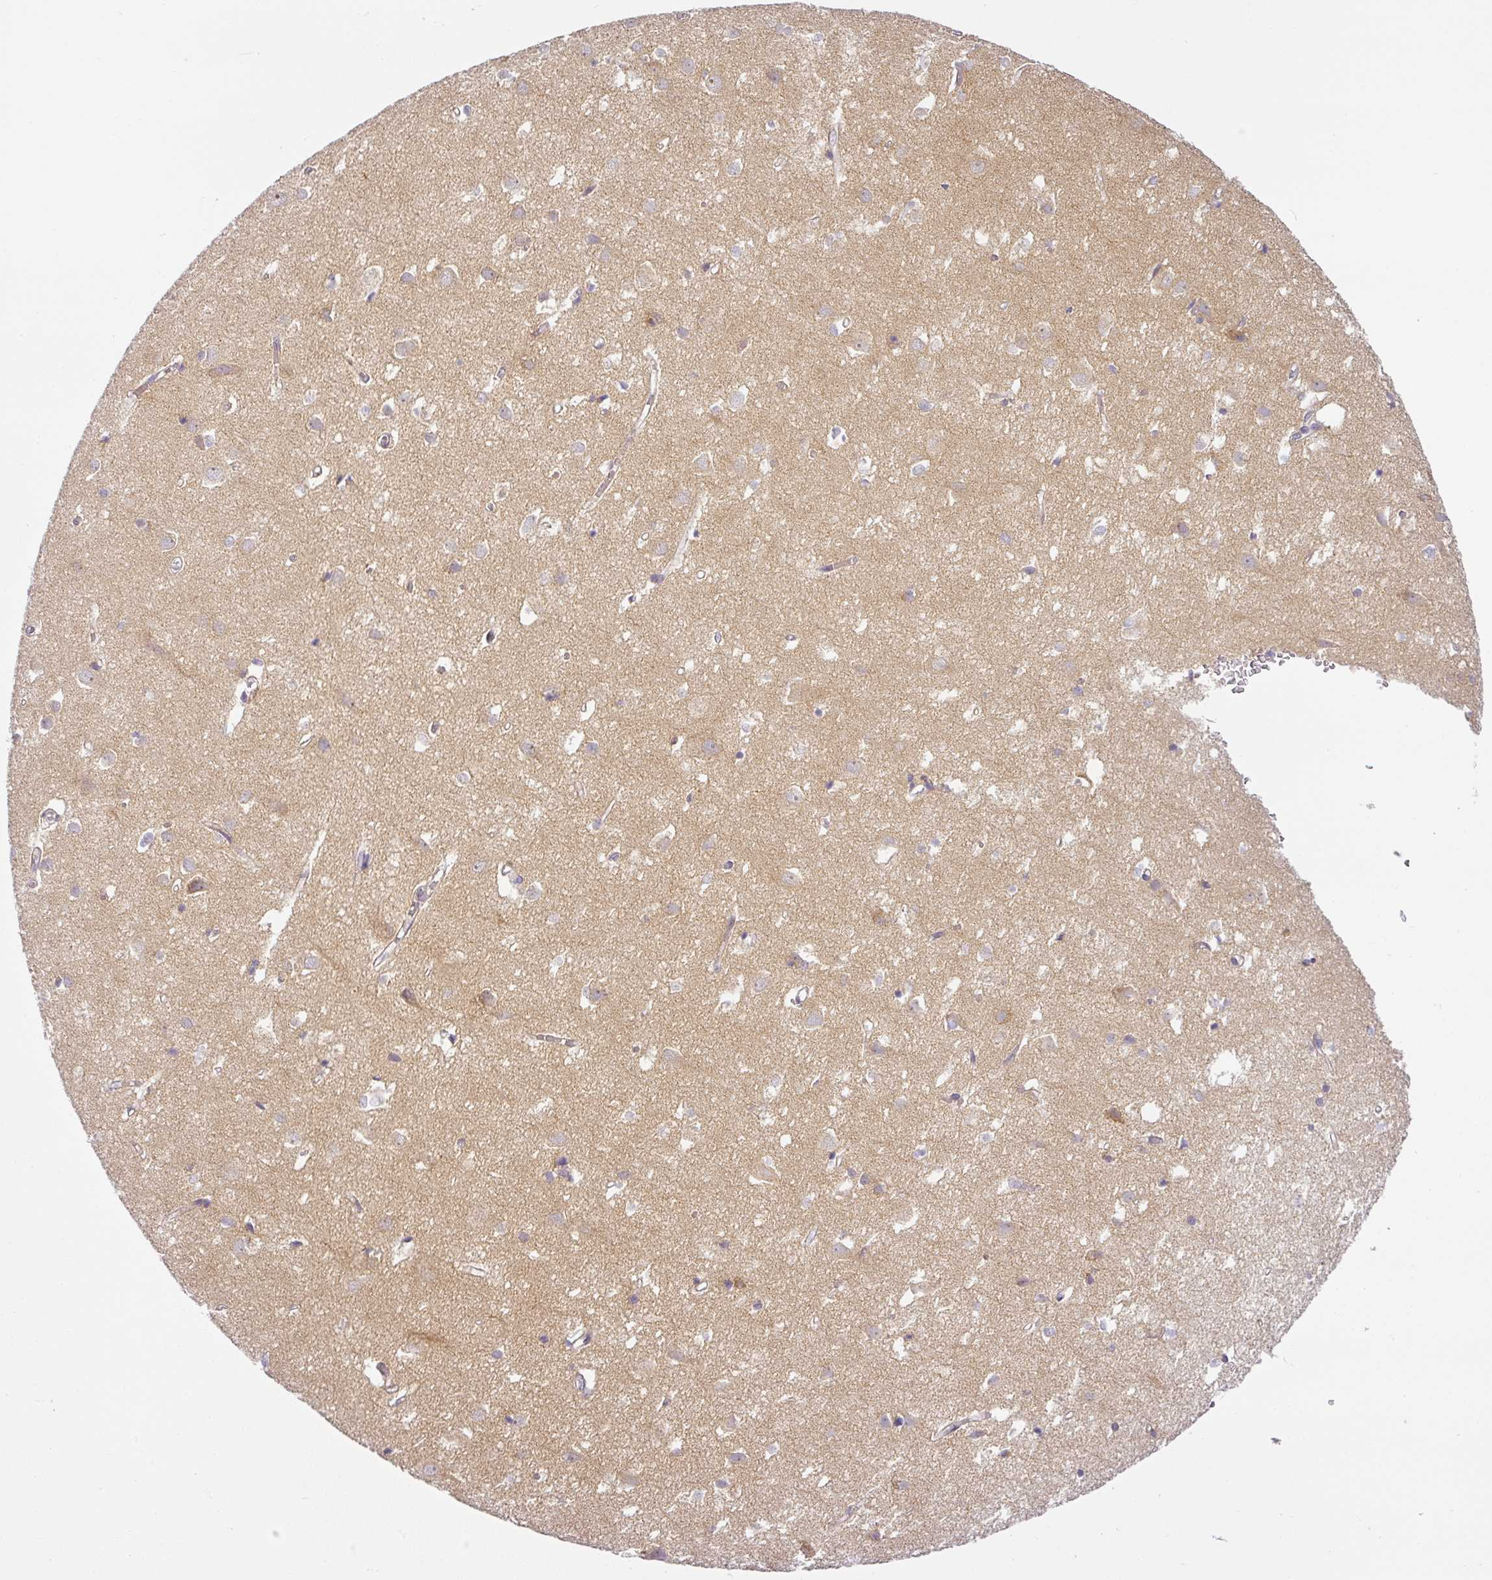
{"staining": {"intensity": "negative", "quantity": "none", "location": "none"}, "tissue": "cerebral cortex", "cell_type": "Endothelial cells", "image_type": "normal", "snomed": [{"axis": "morphology", "description": "Normal tissue, NOS"}, {"axis": "topography", "description": "Cerebral cortex"}], "caption": "The image exhibits no staining of endothelial cells in benign cerebral cortex. (DAB (3,3'-diaminobenzidine) immunohistochemistry (IHC), high magnification).", "gene": "NDUFB2", "patient": {"sex": "male", "age": 70}}